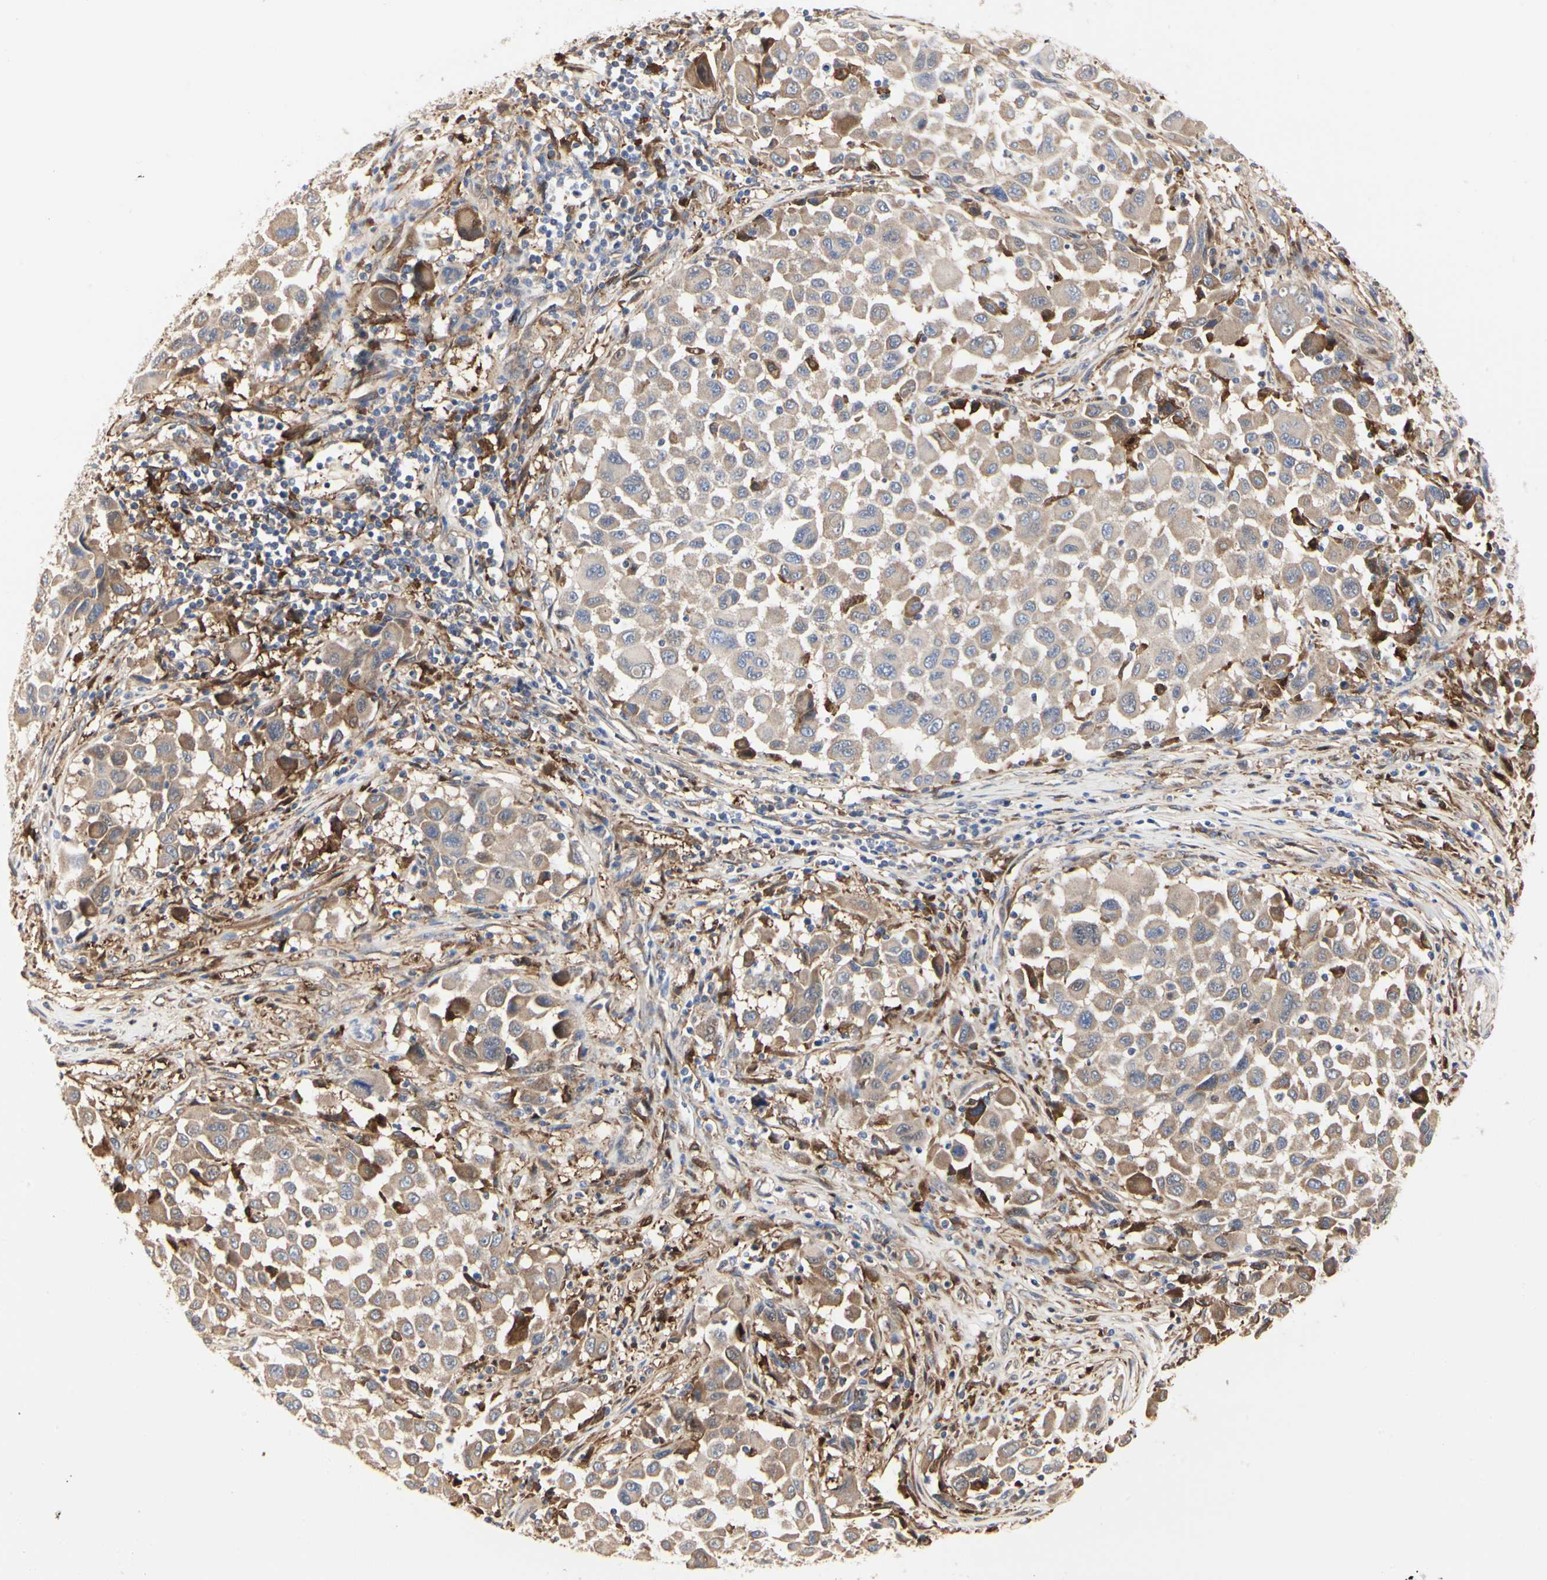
{"staining": {"intensity": "weak", "quantity": ">75%", "location": "cytoplasmic/membranous"}, "tissue": "melanoma", "cell_type": "Tumor cells", "image_type": "cancer", "snomed": [{"axis": "morphology", "description": "Malignant melanoma, Metastatic site"}, {"axis": "topography", "description": "Lymph node"}], "caption": "Melanoma stained with immunohistochemistry (IHC) displays weak cytoplasmic/membranous expression in approximately >75% of tumor cells.", "gene": "C3orf52", "patient": {"sex": "male", "age": 61}}